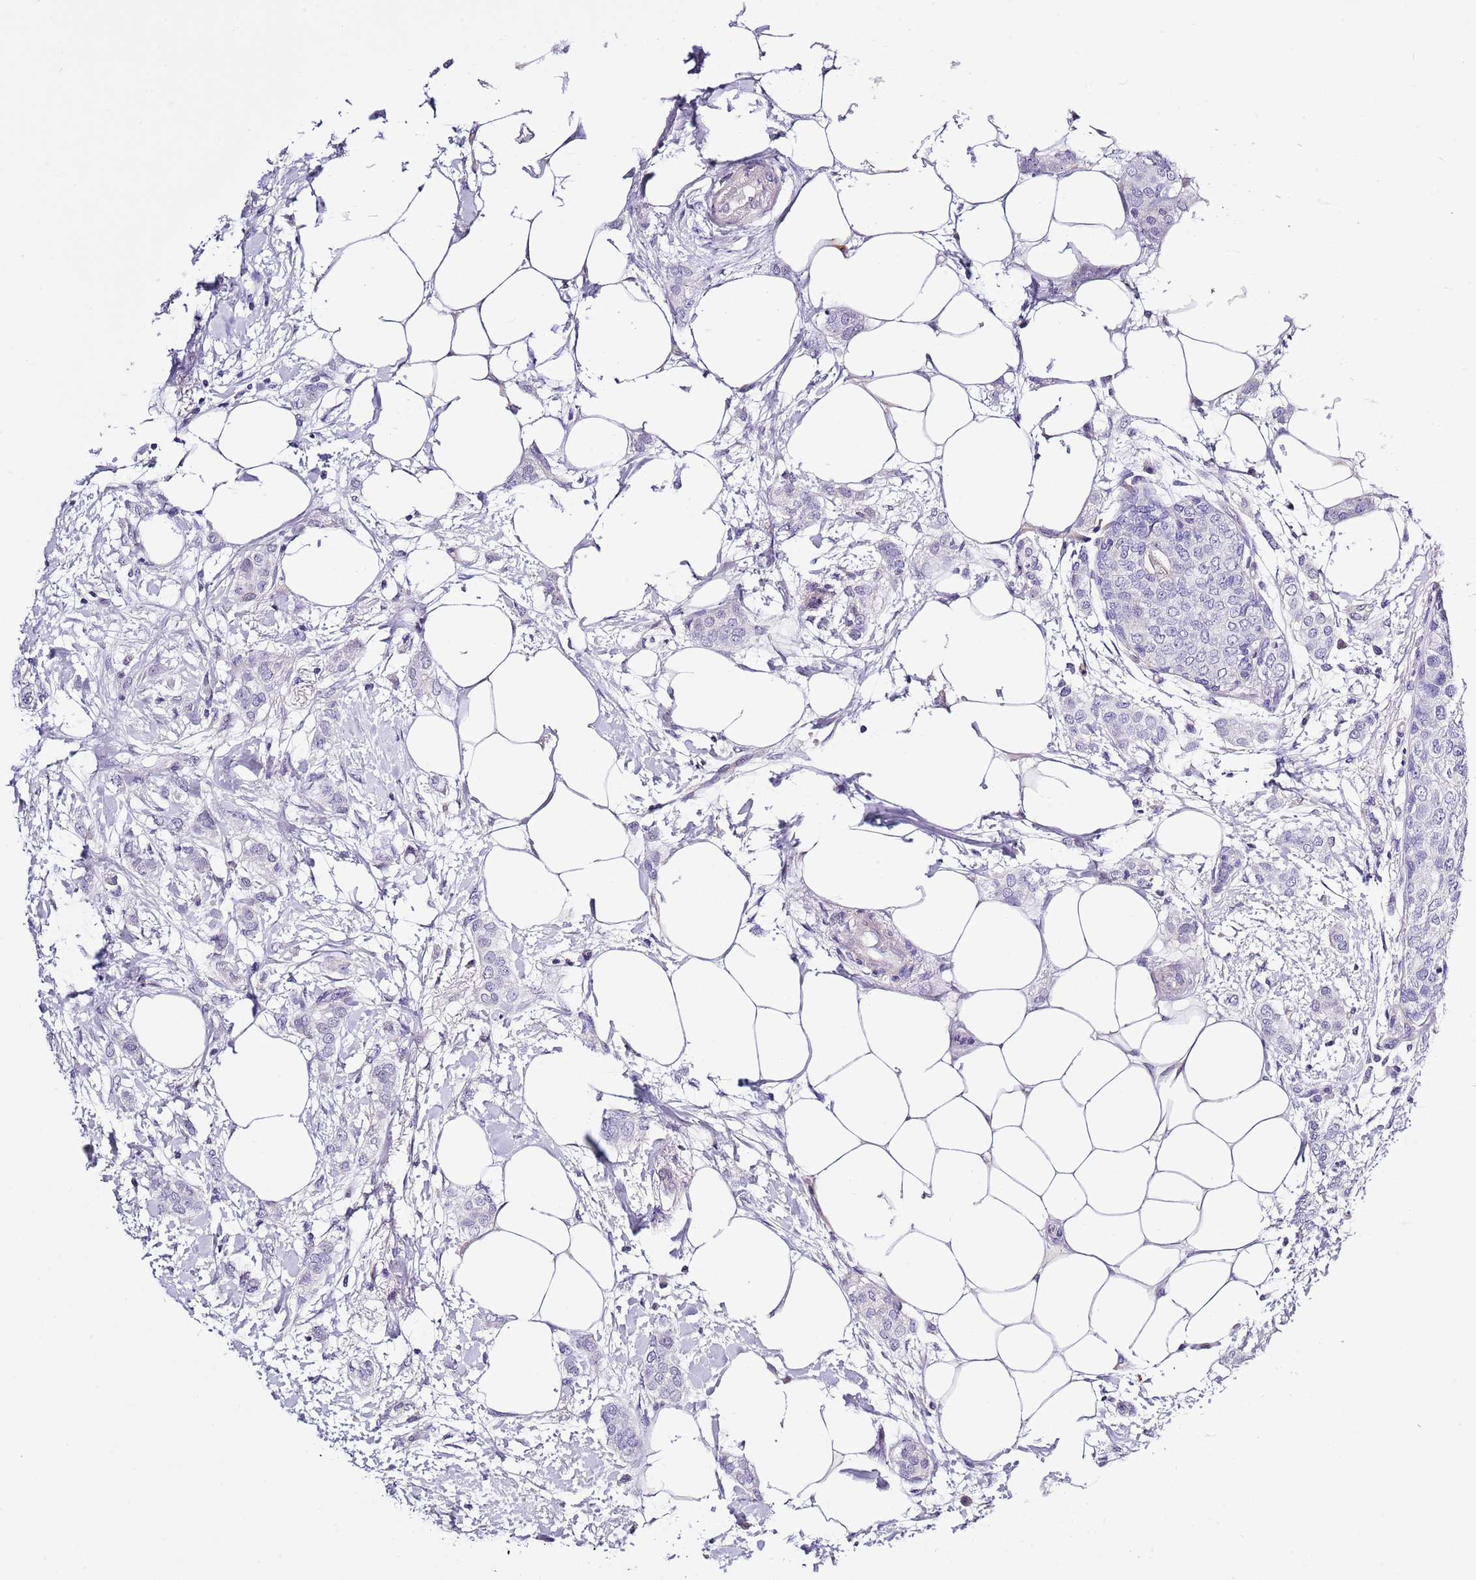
{"staining": {"intensity": "negative", "quantity": "none", "location": "none"}, "tissue": "breast cancer", "cell_type": "Tumor cells", "image_type": "cancer", "snomed": [{"axis": "morphology", "description": "Duct carcinoma"}, {"axis": "topography", "description": "Breast"}], "caption": "There is no significant staining in tumor cells of intraductal carcinoma (breast). (Stains: DAB IHC with hematoxylin counter stain, Microscopy: brightfield microscopy at high magnification).", "gene": "NET1", "patient": {"sex": "female", "age": 72}}